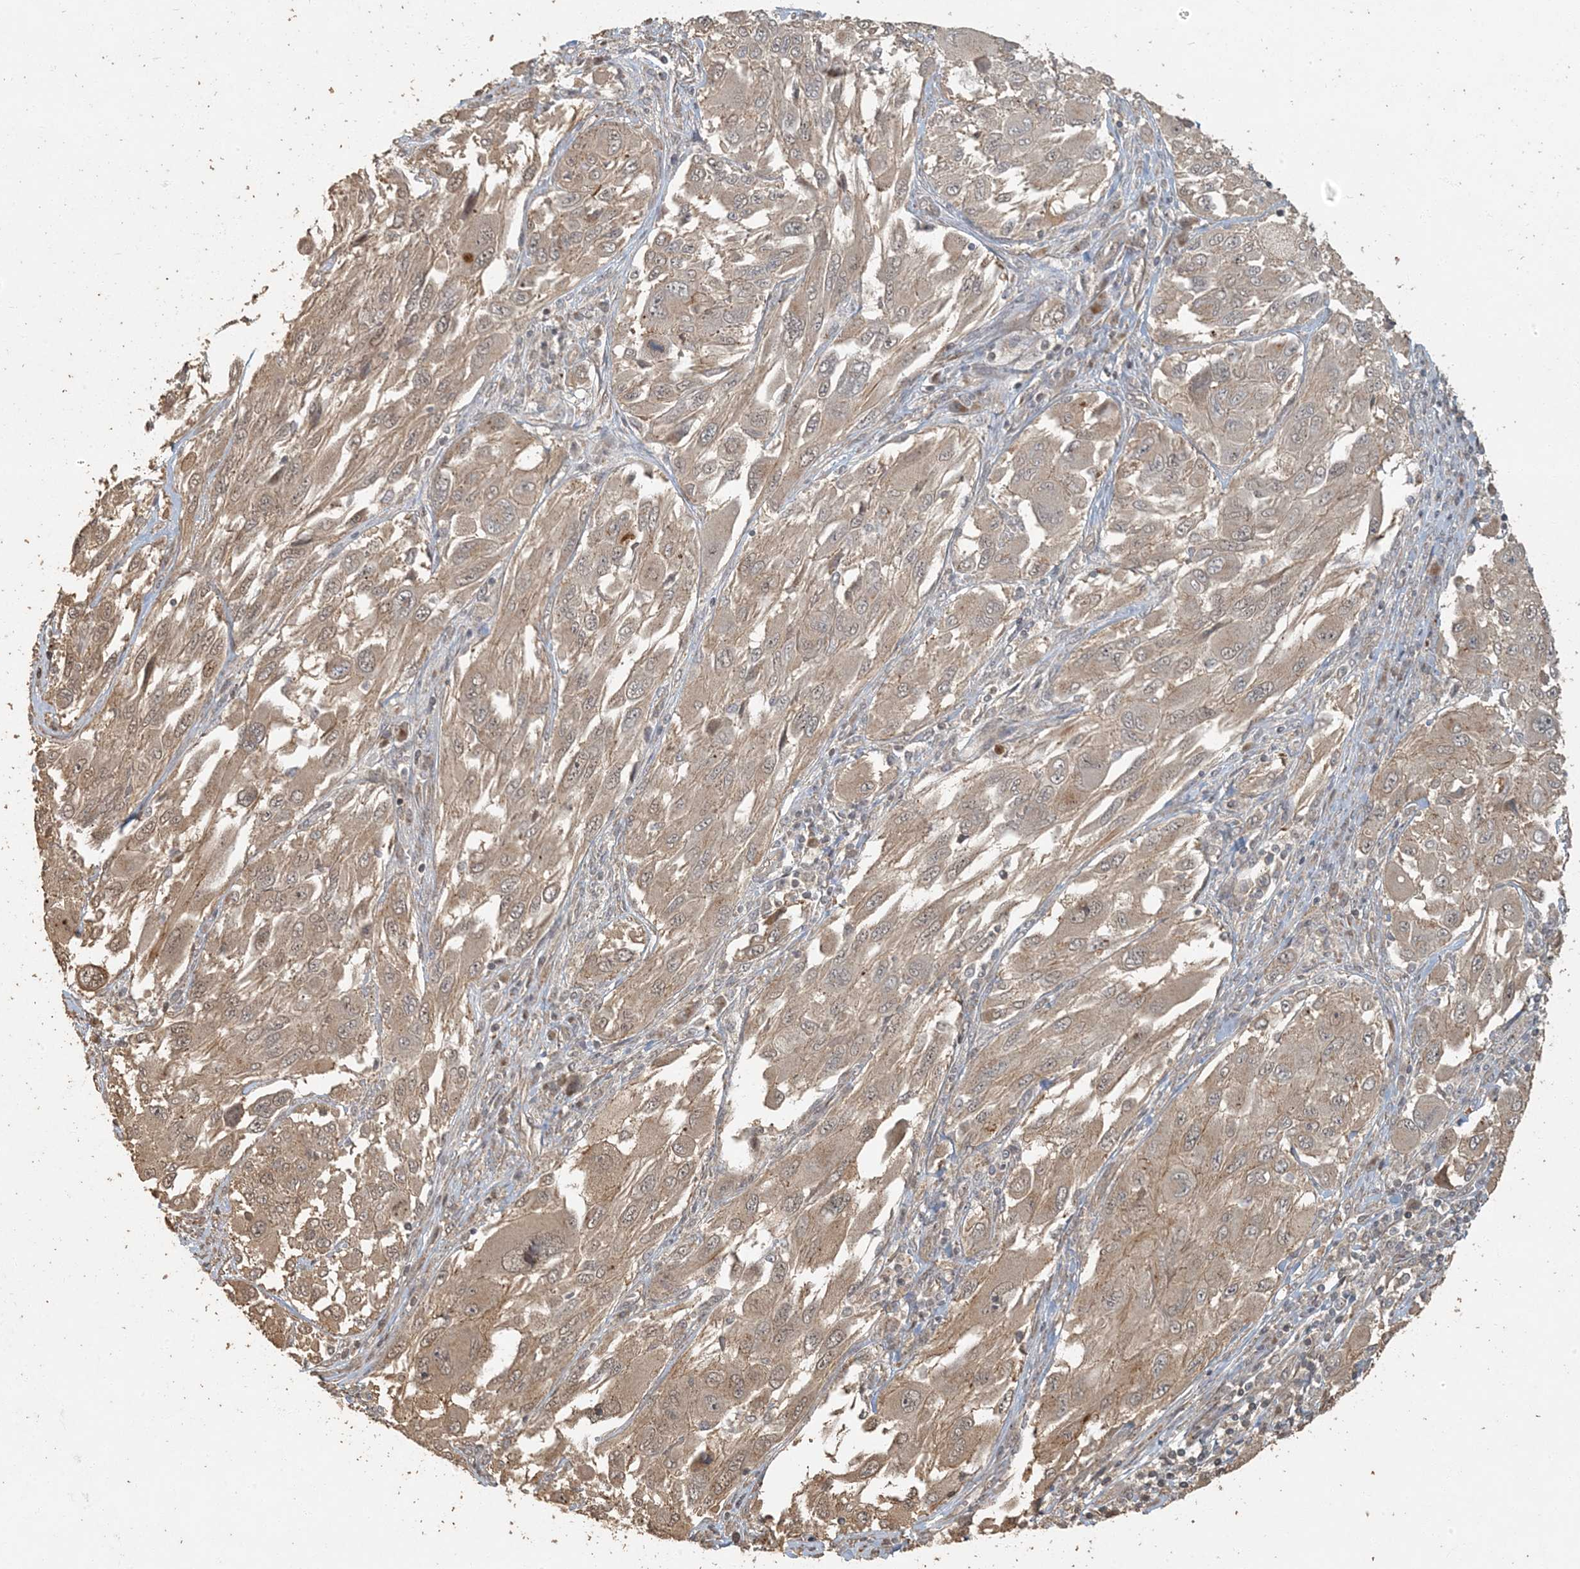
{"staining": {"intensity": "moderate", "quantity": ">75%", "location": "cytoplasmic/membranous"}, "tissue": "melanoma", "cell_type": "Tumor cells", "image_type": "cancer", "snomed": [{"axis": "morphology", "description": "Malignant melanoma, NOS"}, {"axis": "topography", "description": "Skin"}], "caption": "High-power microscopy captured an immunohistochemistry histopathology image of melanoma, revealing moderate cytoplasmic/membranous staining in about >75% of tumor cells.", "gene": "AK9", "patient": {"sex": "female", "age": 91}}